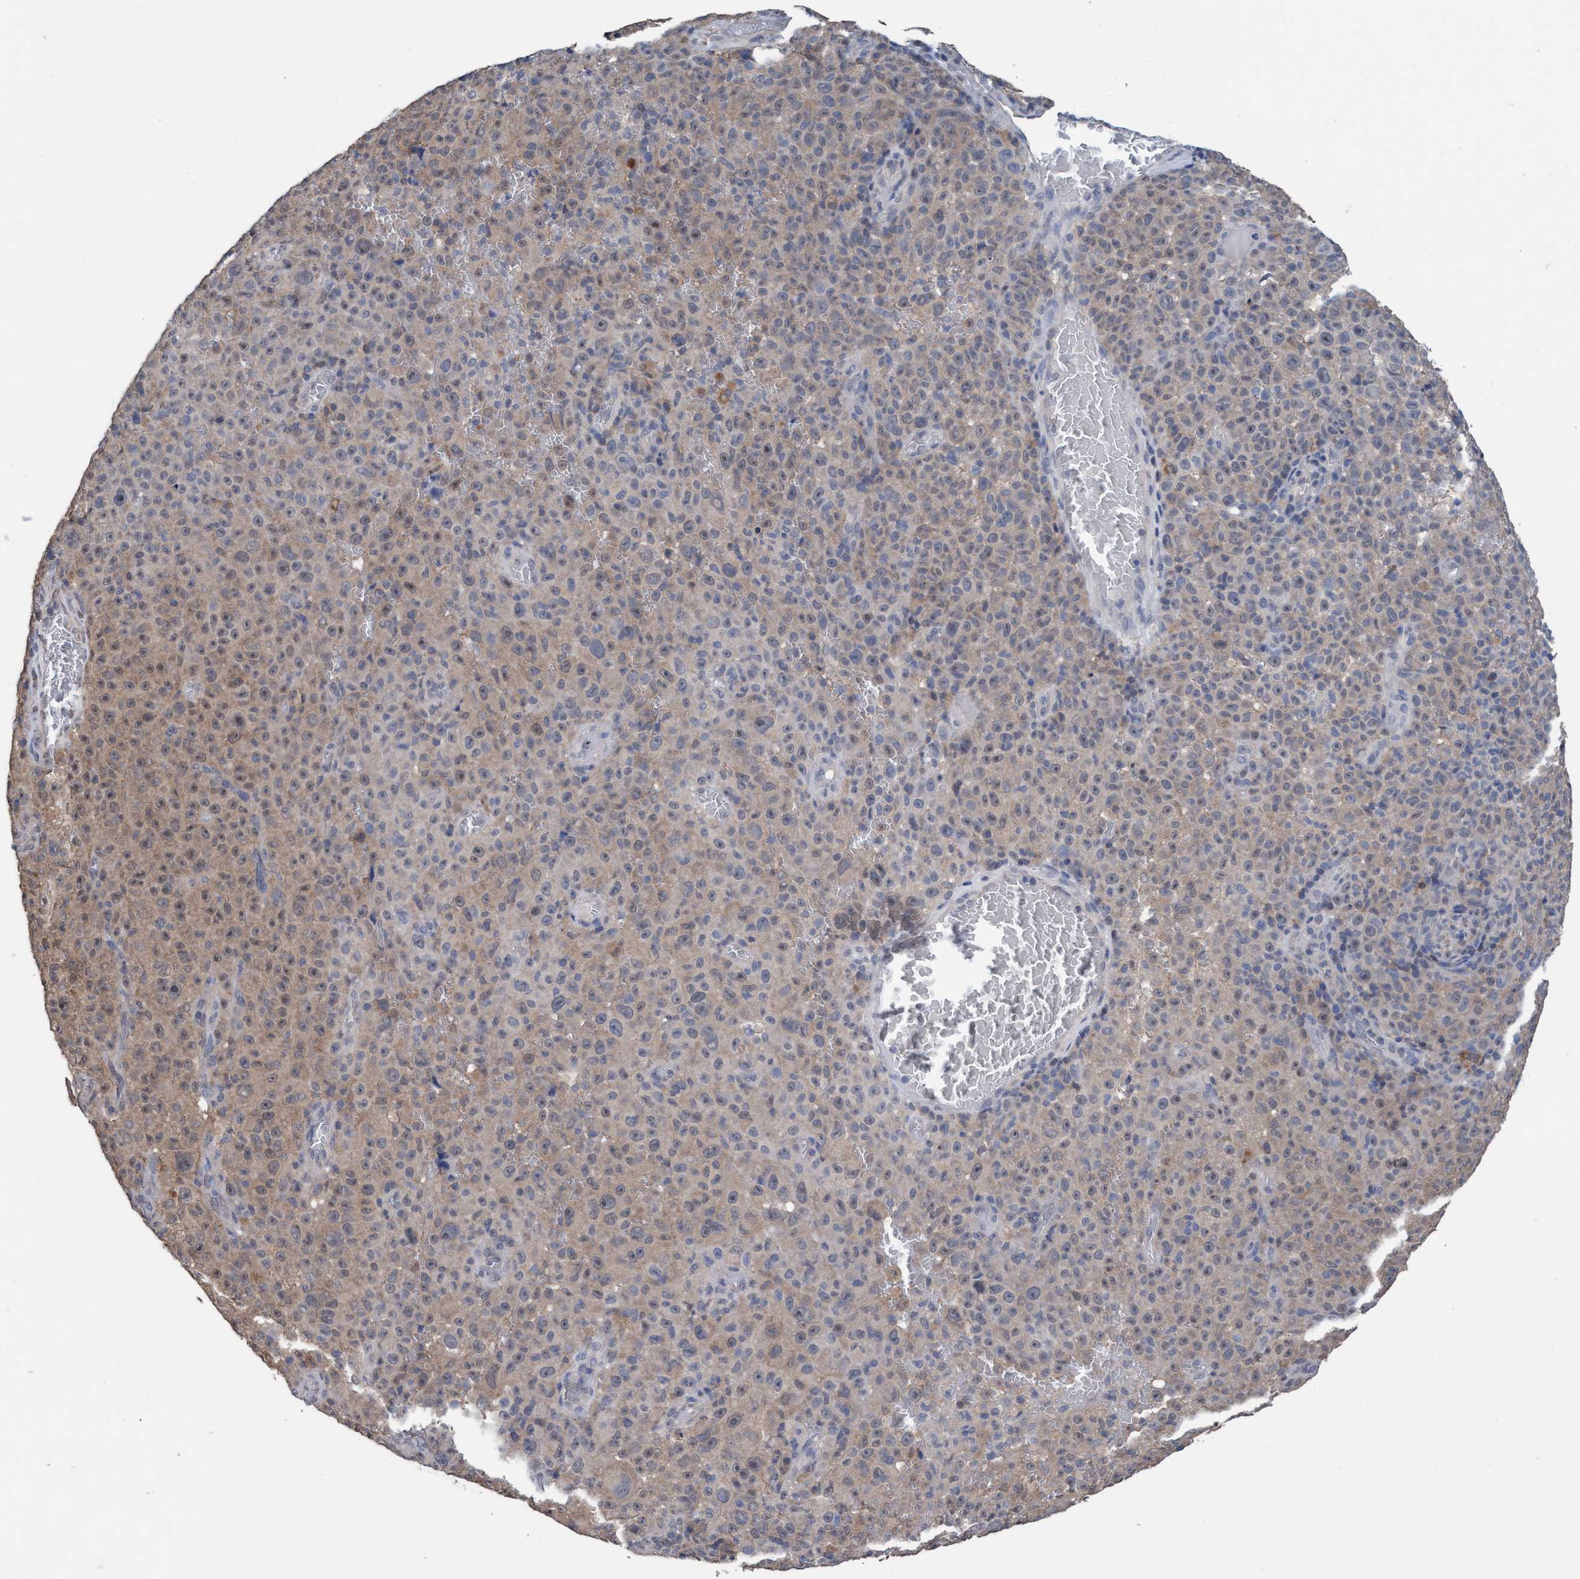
{"staining": {"intensity": "weak", "quantity": "<25%", "location": "cytoplasmic/membranous"}, "tissue": "melanoma", "cell_type": "Tumor cells", "image_type": "cancer", "snomed": [{"axis": "morphology", "description": "Malignant melanoma, NOS"}, {"axis": "topography", "description": "Skin"}], "caption": "High magnification brightfield microscopy of melanoma stained with DAB (3,3'-diaminobenzidine) (brown) and counterstained with hematoxylin (blue): tumor cells show no significant expression.", "gene": "GLOD4", "patient": {"sex": "female", "age": 82}}